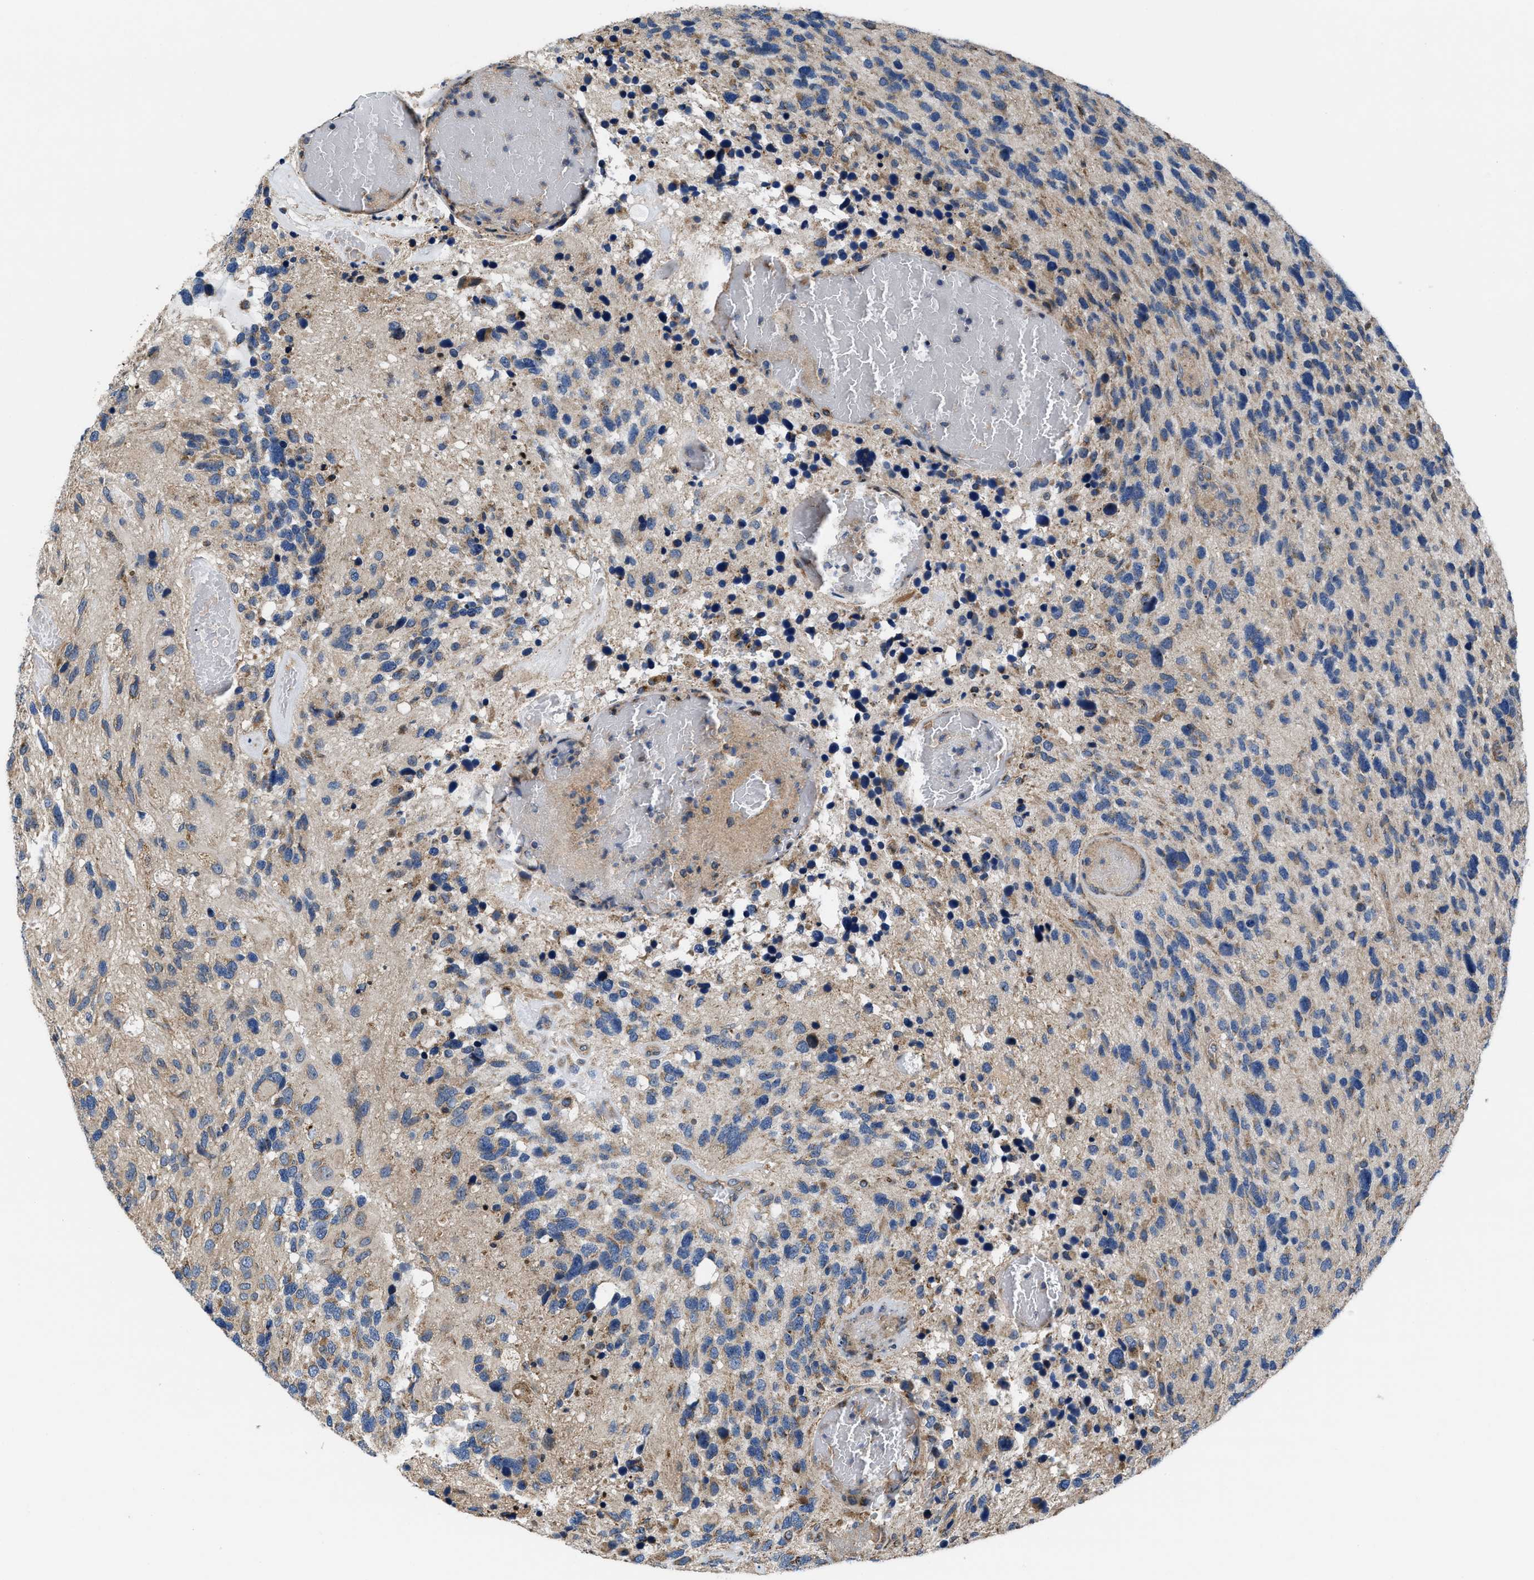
{"staining": {"intensity": "moderate", "quantity": "<25%", "location": "cytoplasmic/membranous"}, "tissue": "glioma", "cell_type": "Tumor cells", "image_type": "cancer", "snomed": [{"axis": "morphology", "description": "Glioma, malignant, High grade"}, {"axis": "topography", "description": "Brain"}], "caption": "Tumor cells reveal moderate cytoplasmic/membranous expression in approximately <25% of cells in malignant high-grade glioma.", "gene": "CEP128", "patient": {"sex": "female", "age": 58}}